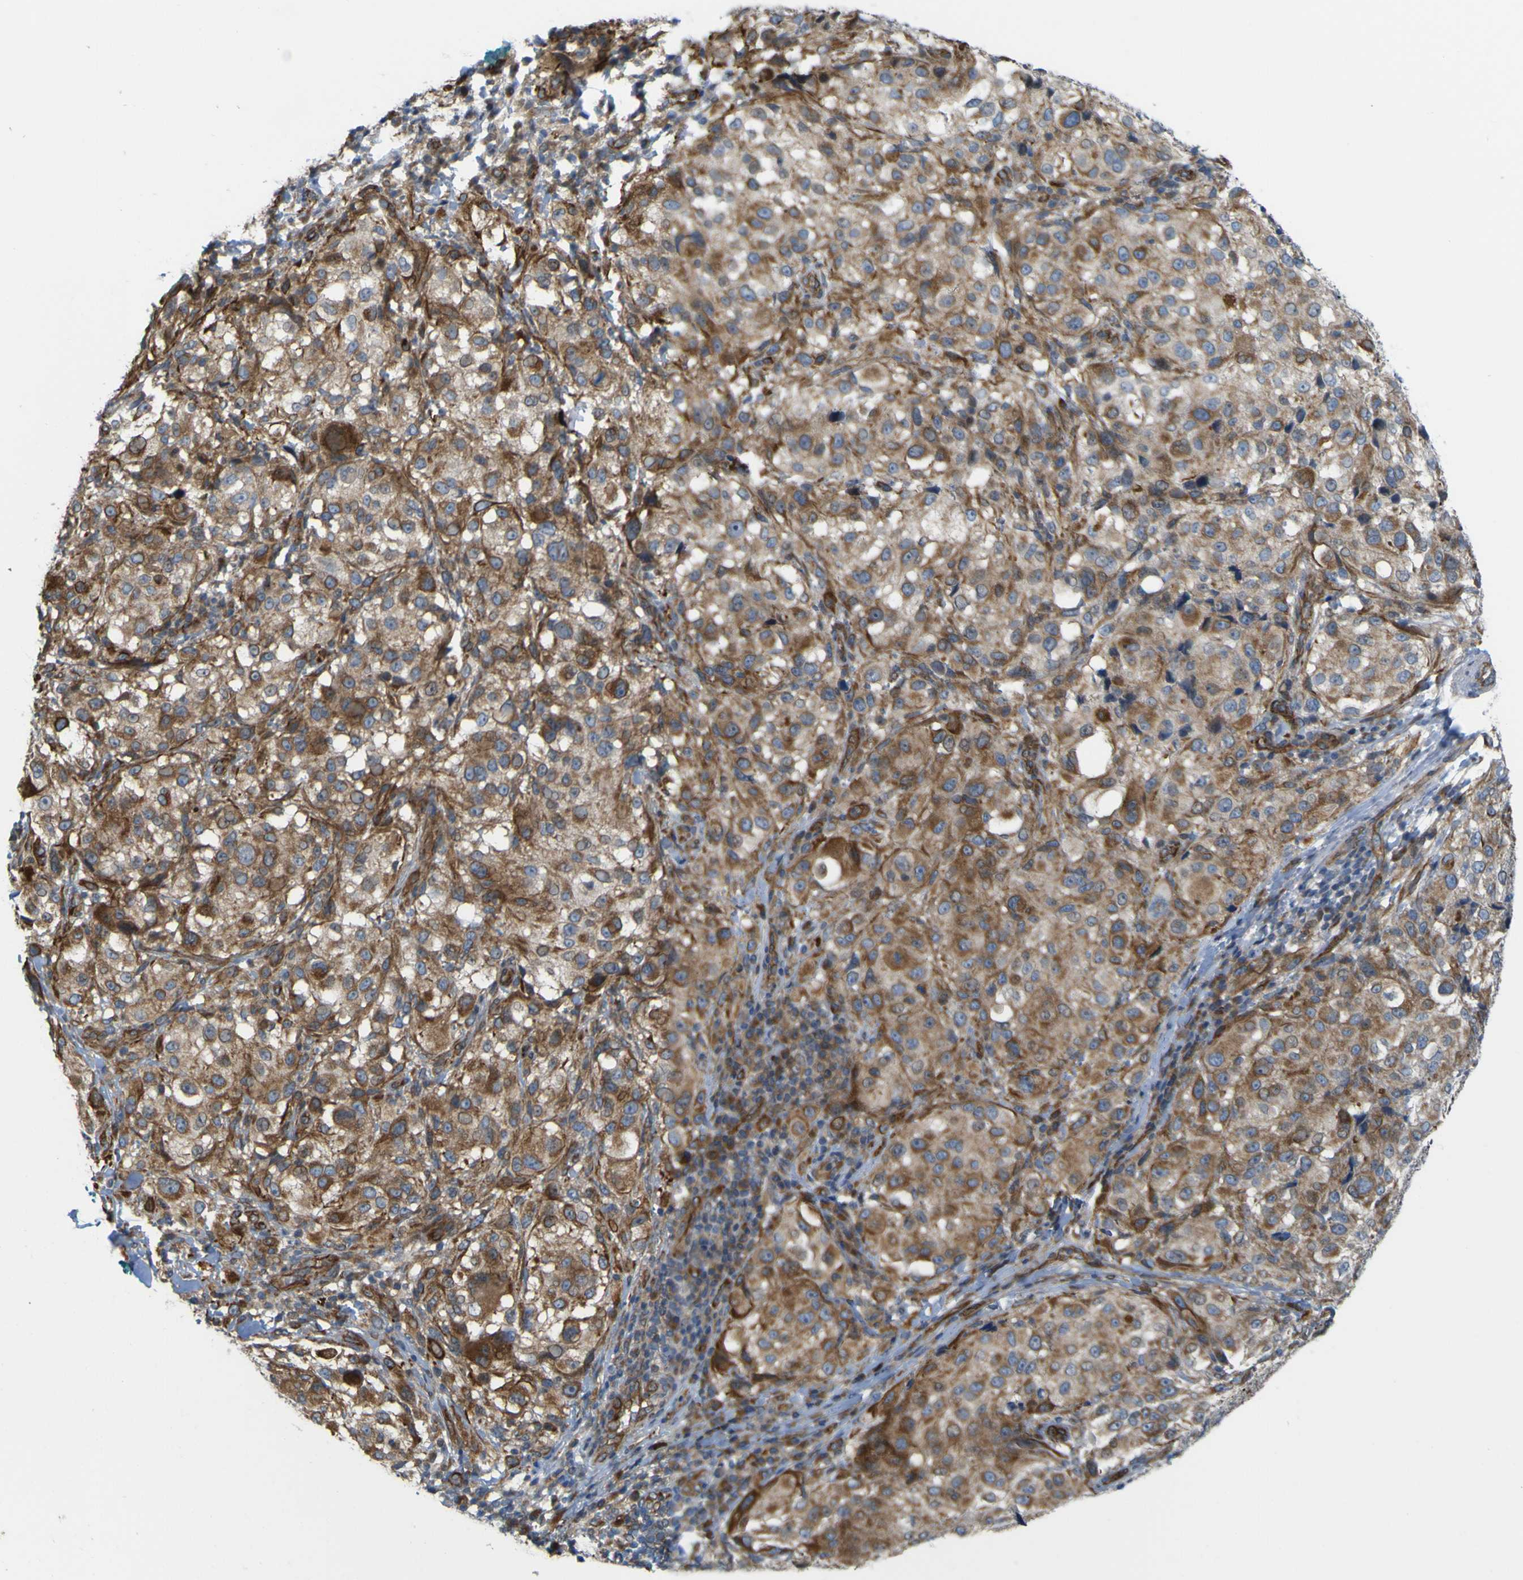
{"staining": {"intensity": "moderate", "quantity": ">75%", "location": "cytoplasmic/membranous"}, "tissue": "melanoma", "cell_type": "Tumor cells", "image_type": "cancer", "snomed": [{"axis": "morphology", "description": "Necrosis, NOS"}, {"axis": "morphology", "description": "Malignant melanoma, NOS"}, {"axis": "topography", "description": "Skin"}], "caption": "Brown immunohistochemical staining in melanoma shows moderate cytoplasmic/membranous staining in about >75% of tumor cells.", "gene": "JPH1", "patient": {"sex": "female", "age": 87}}